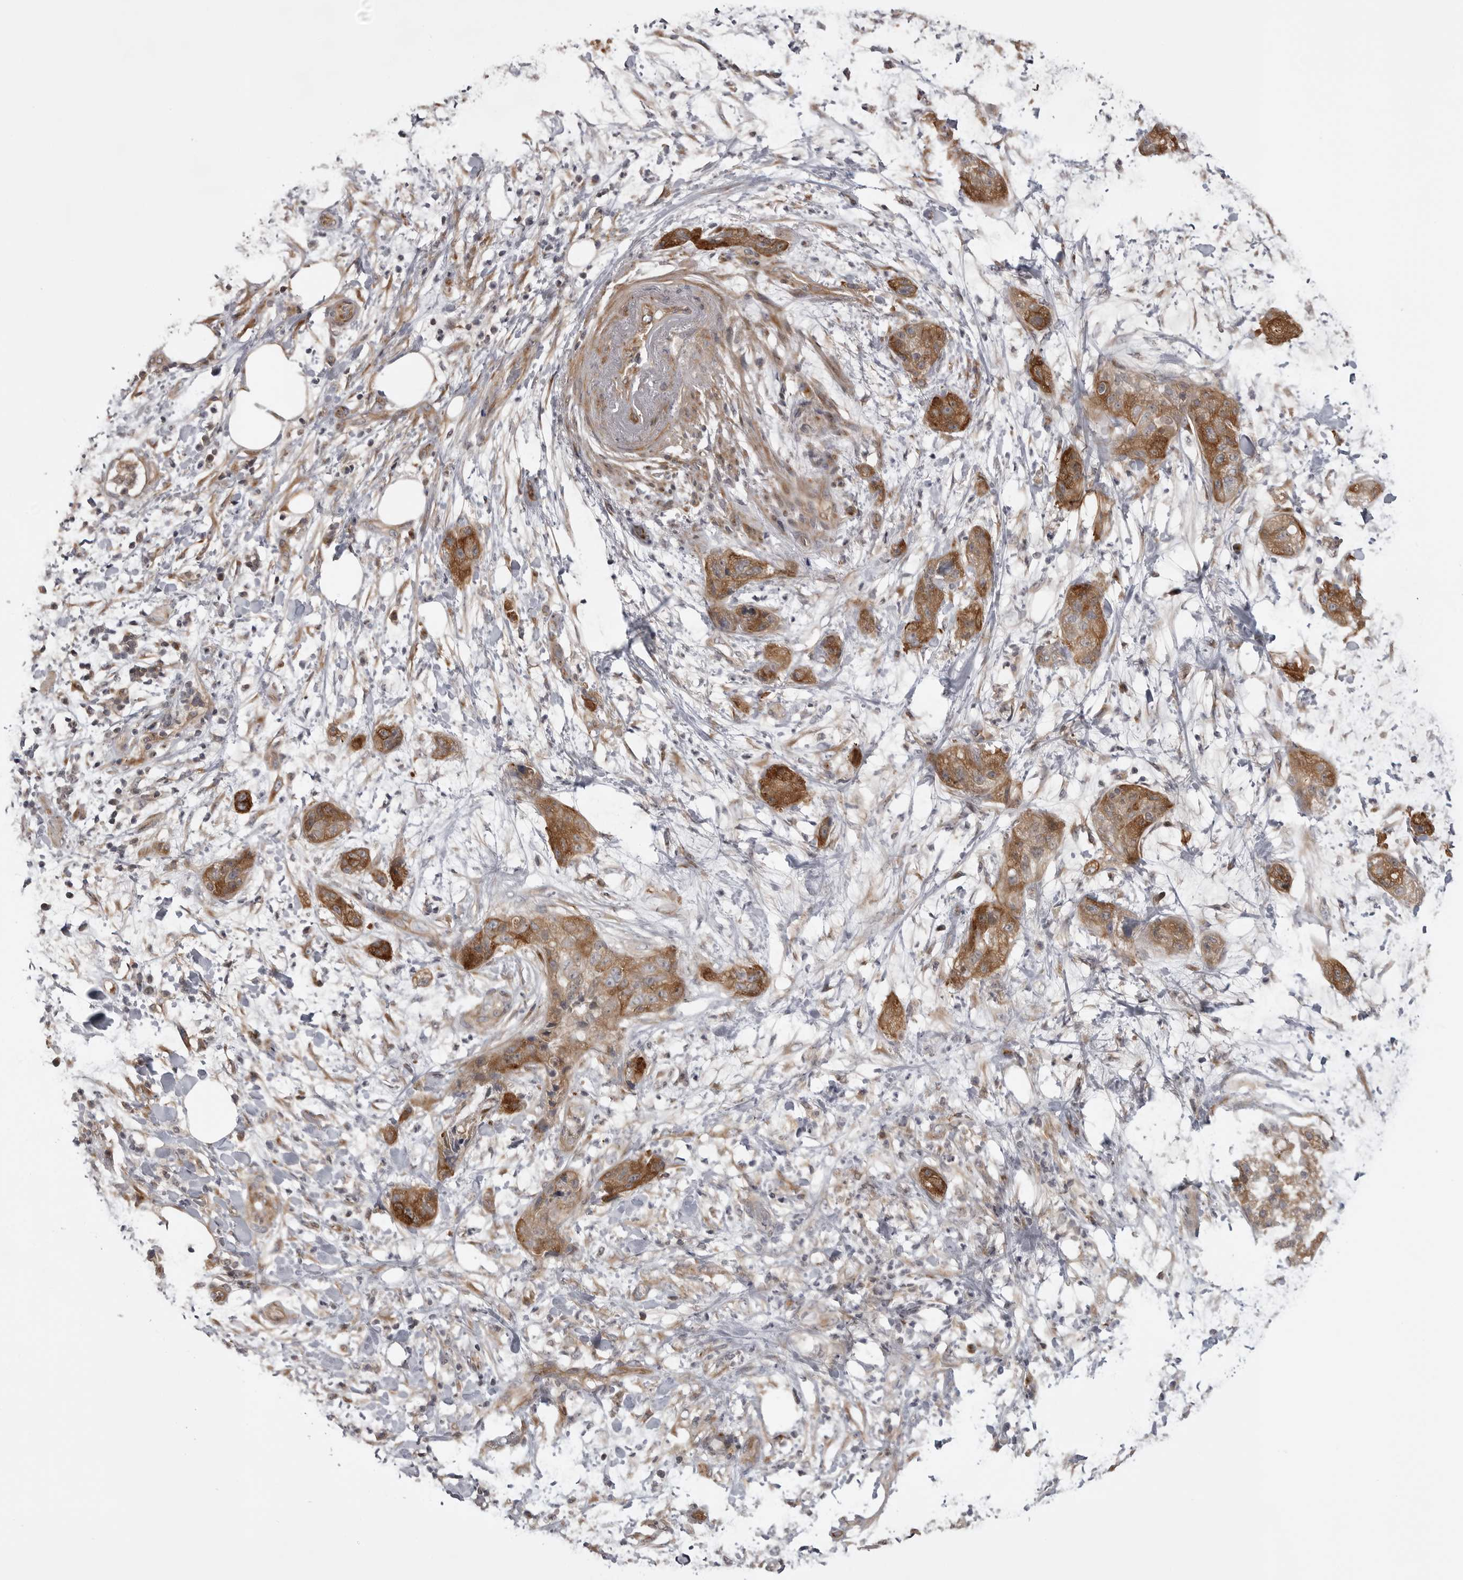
{"staining": {"intensity": "moderate", "quantity": ">75%", "location": "cytoplasmic/membranous"}, "tissue": "pancreatic cancer", "cell_type": "Tumor cells", "image_type": "cancer", "snomed": [{"axis": "morphology", "description": "Adenocarcinoma, NOS"}, {"axis": "topography", "description": "Pancreas"}], "caption": "Immunohistochemistry (IHC) staining of pancreatic adenocarcinoma, which displays medium levels of moderate cytoplasmic/membranous staining in about >75% of tumor cells indicating moderate cytoplasmic/membranous protein positivity. The staining was performed using DAB (brown) for protein detection and nuclei were counterstained in hematoxylin (blue).", "gene": "LRRC45", "patient": {"sex": "female", "age": 78}}